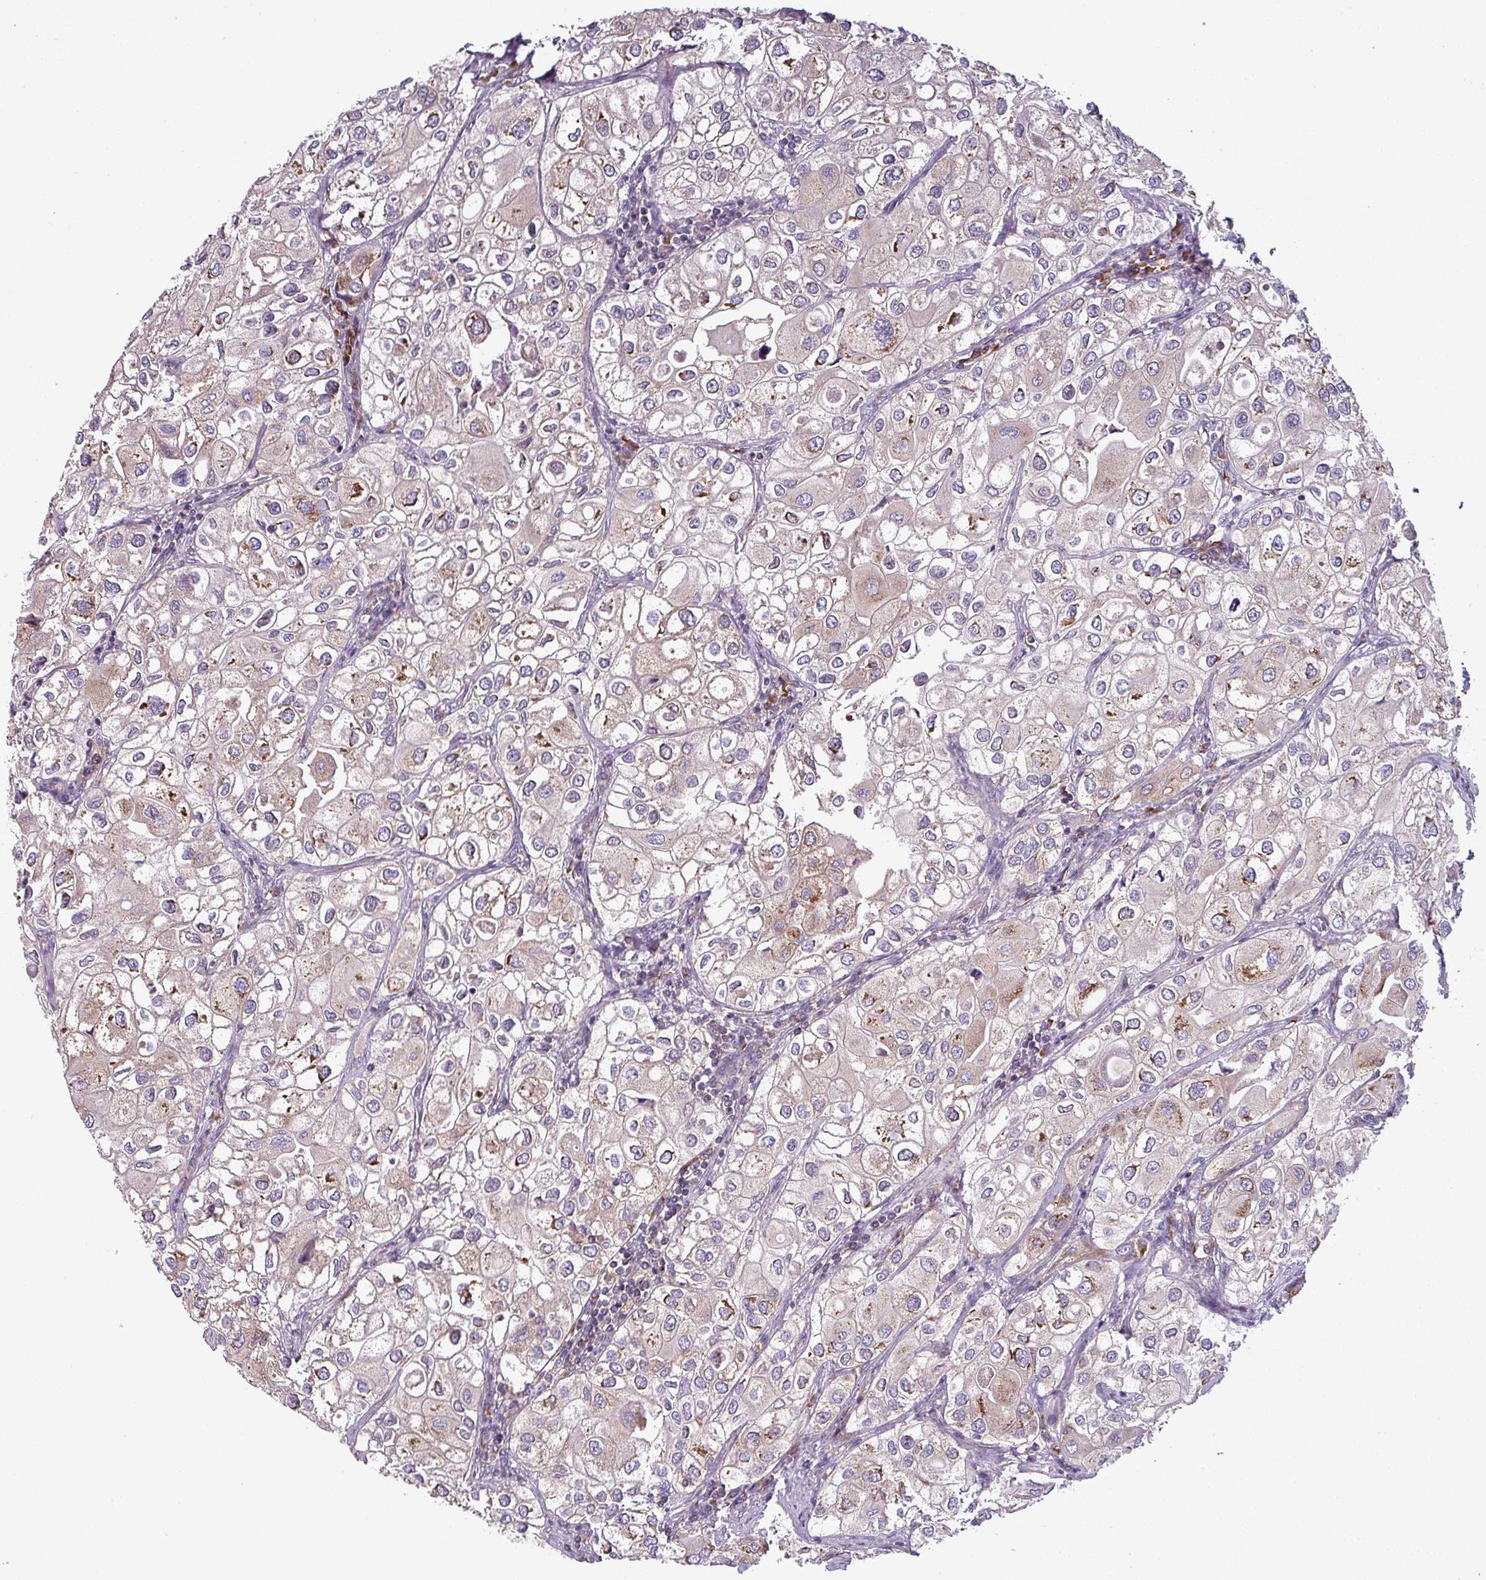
{"staining": {"intensity": "moderate", "quantity": "<25%", "location": "cytoplasmic/membranous"}, "tissue": "urothelial cancer", "cell_type": "Tumor cells", "image_type": "cancer", "snomed": [{"axis": "morphology", "description": "Urothelial carcinoma, High grade"}, {"axis": "topography", "description": "Urinary bladder"}], "caption": "Protein expression analysis of urothelial carcinoma (high-grade) exhibits moderate cytoplasmic/membranous positivity in about <25% of tumor cells. (brown staining indicates protein expression, while blue staining denotes nuclei).", "gene": "LRRC74B", "patient": {"sex": "male", "age": 64}}